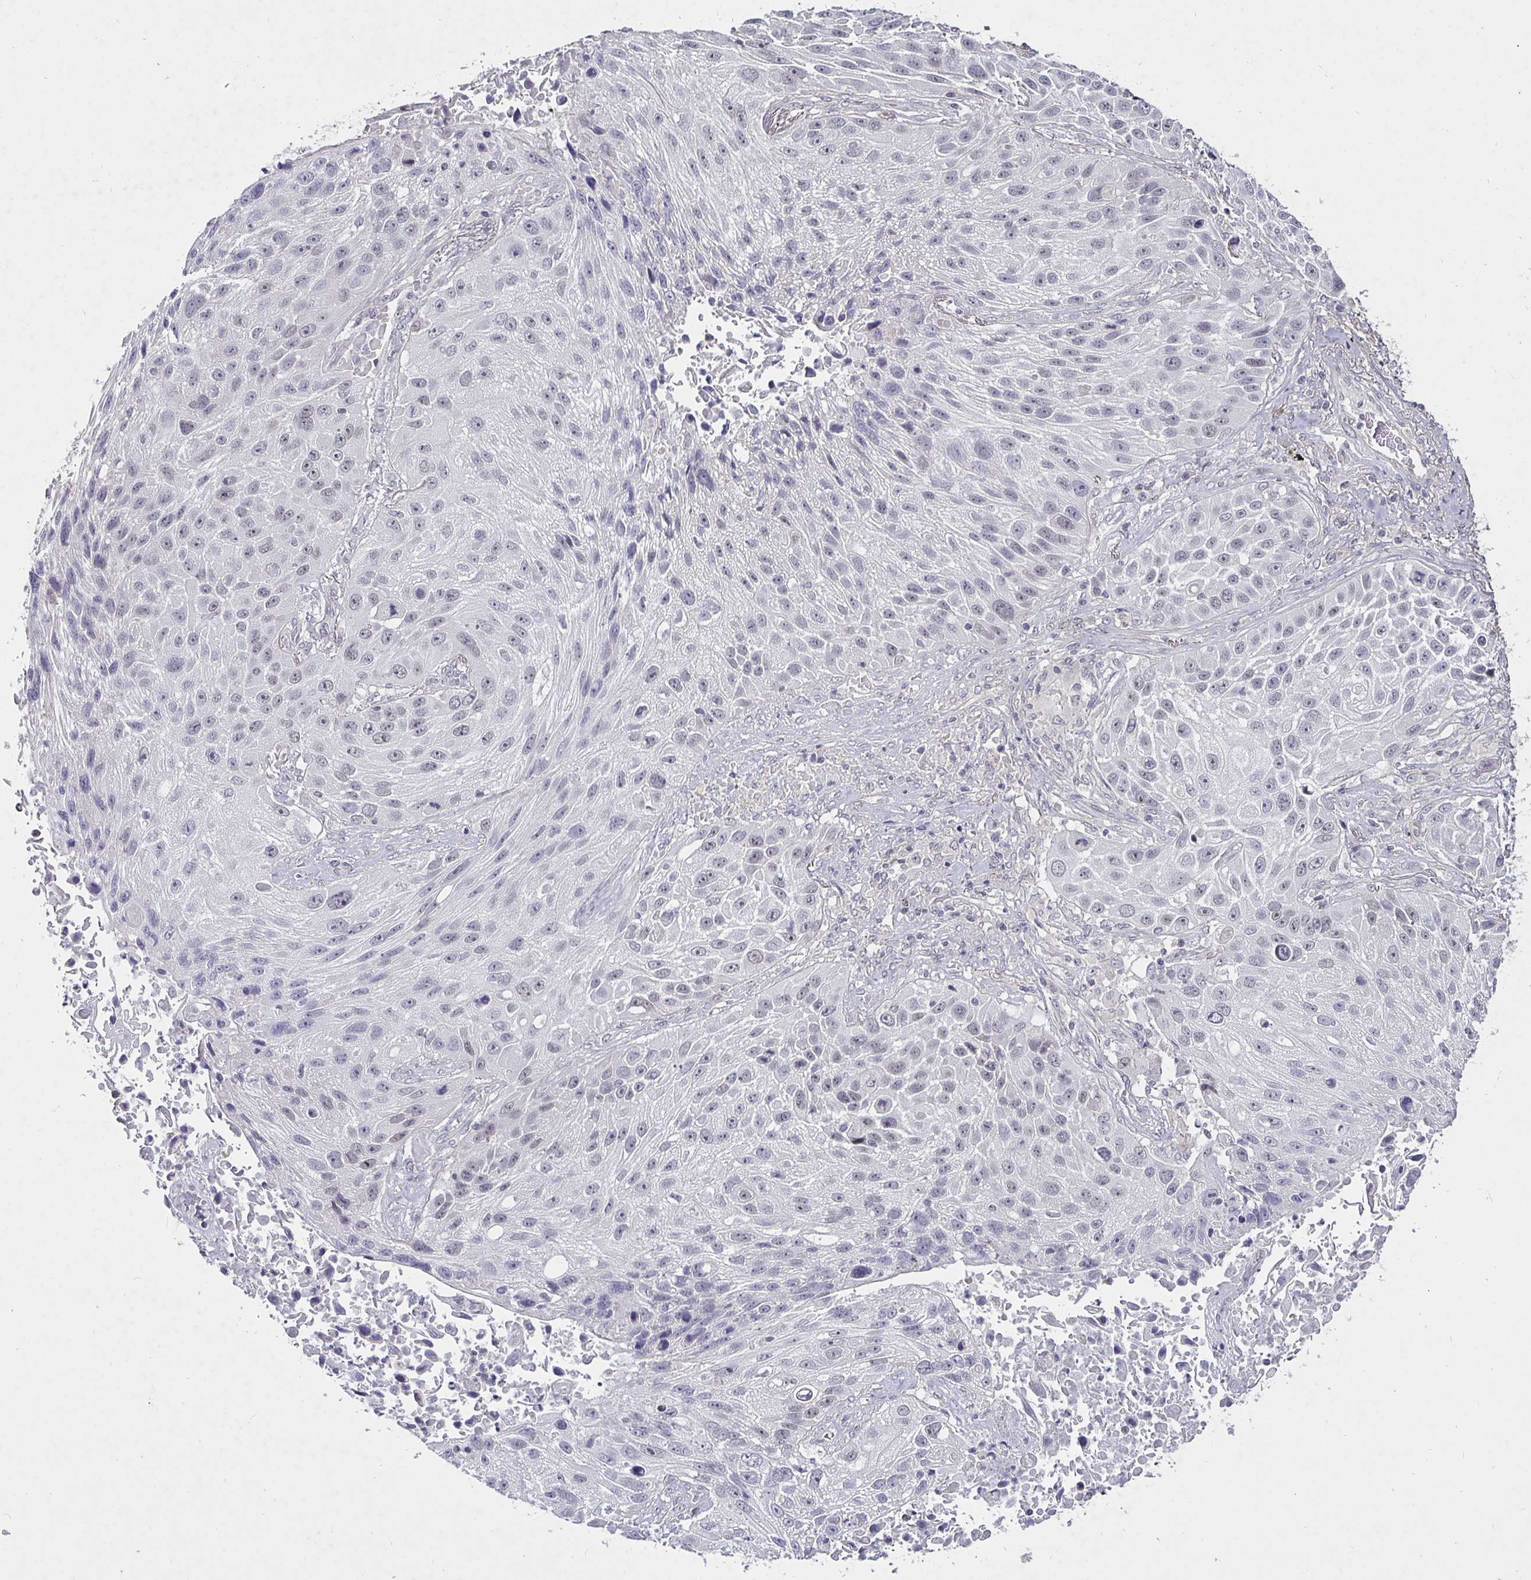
{"staining": {"intensity": "weak", "quantity": "<25%", "location": "nuclear"}, "tissue": "lung cancer", "cell_type": "Tumor cells", "image_type": "cancer", "snomed": [{"axis": "morphology", "description": "Normal morphology"}, {"axis": "morphology", "description": "Squamous cell carcinoma, NOS"}, {"axis": "topography", "description": "Lymph node"}, {"axis": "topography", "description": "Lung"}], "caption": "Immunohistochemical staining of lung cancer (squamous cell carcinoma) exhibits no significant expression in tumor cells. The staining was performed using DAB (3,3'-diaminobenzidine) to visualize the protein expression in brown, while the nuclei were stained in blue with hematoxylin (Magnification: 20x).", "gene": "MLH1", "patient": {"sex": "male", "age": 67}}